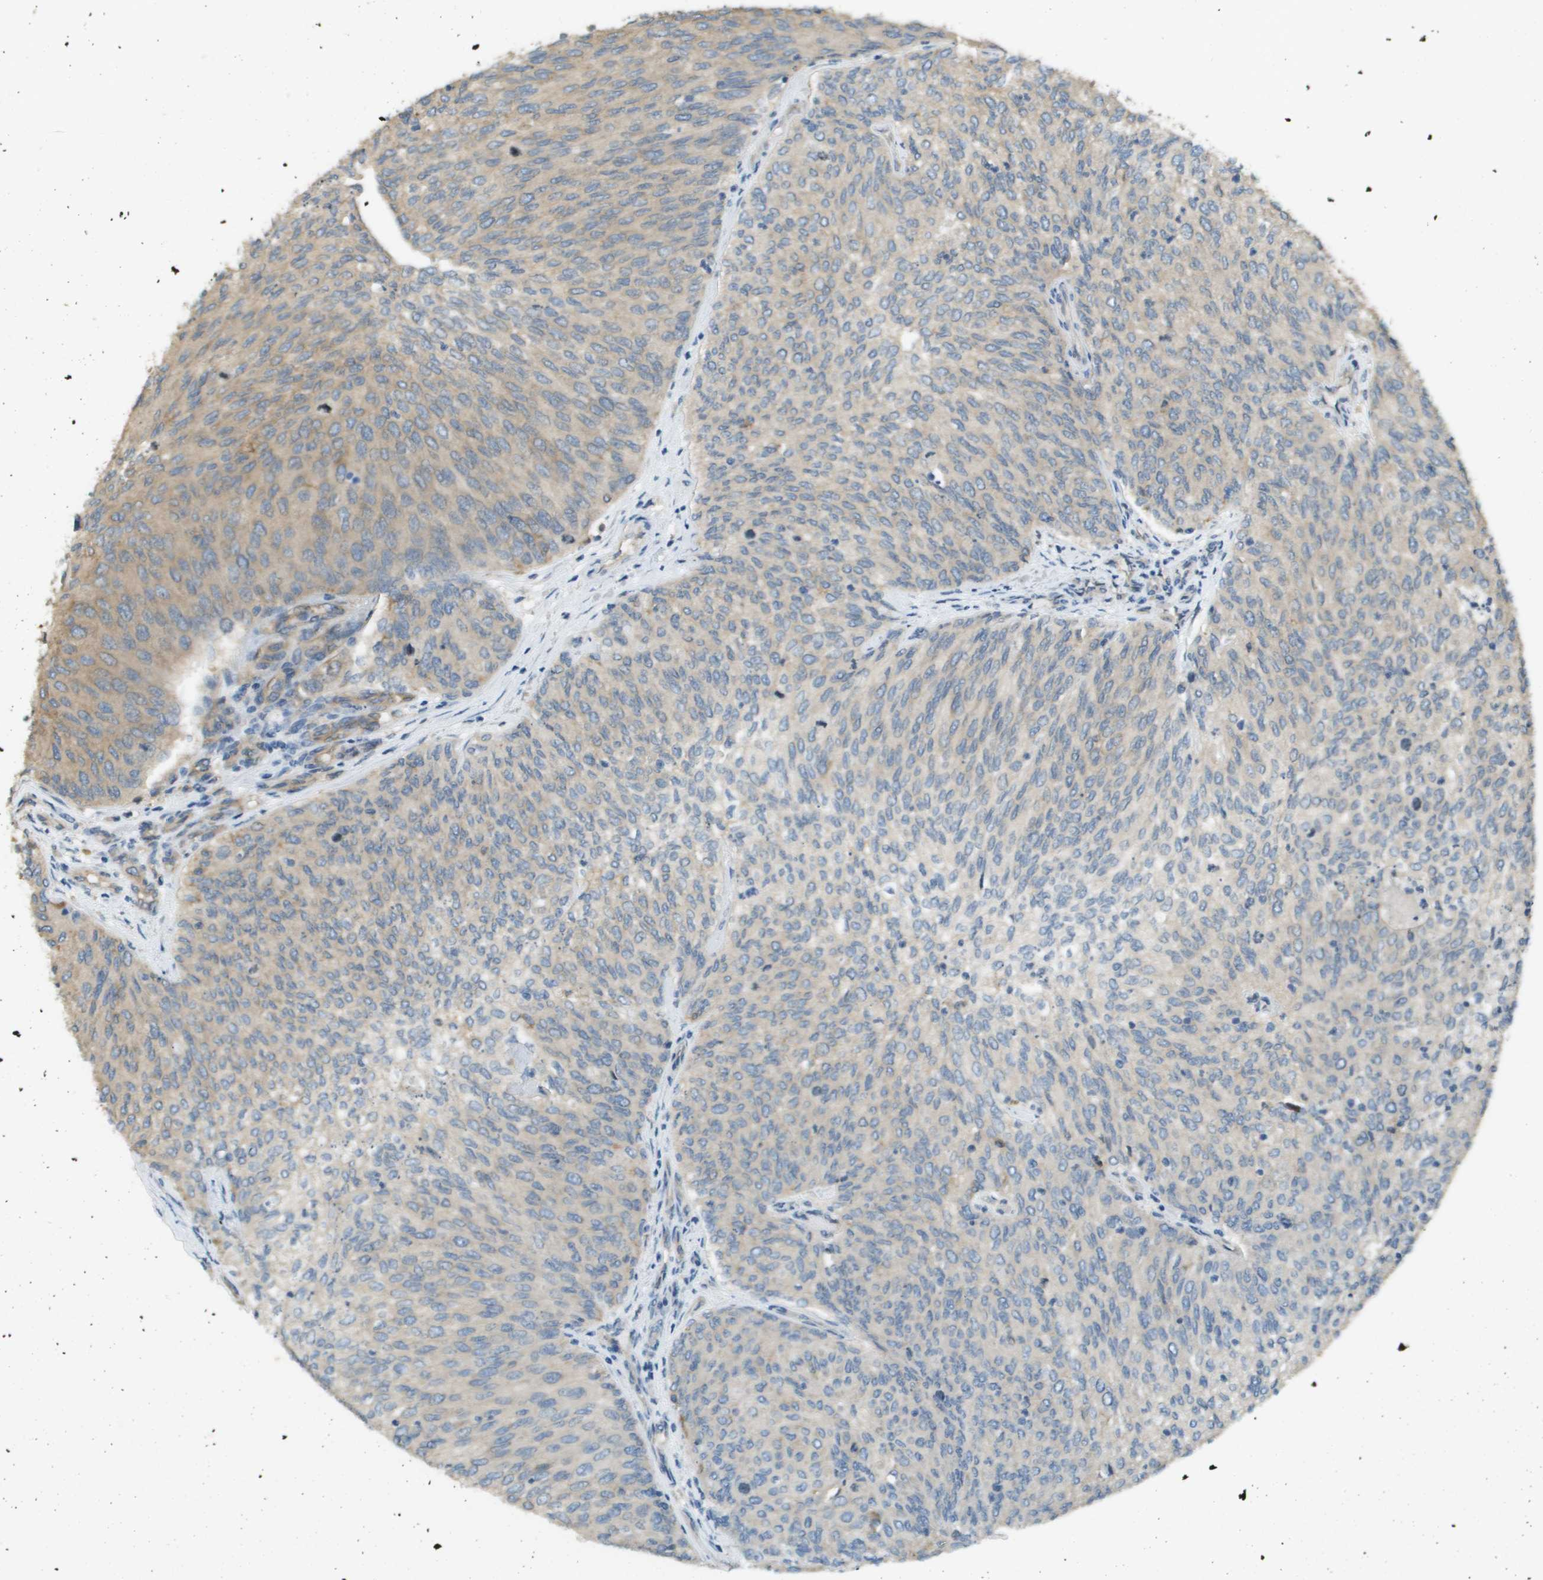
{"staining": {"intensity": "weak", "quantity": "<25%", "location": "cytoplasmic/membranous"}, "tissue": "urothelial cancer", "cell_type": "Tumor cells", "image_type": "cancer", "snomed": [{"axis": "morphology", "description": "Urothelial carcinoma, Low grade"}, {"axis": "topography", "description": "Urinary bladder"}], "caption": "The micrograph exhibits no significant positivity in tumor cells of low-grade urothelial carcinoma.", "gene": "CORO1B", "patient": {"sex": "female", "age": 79}}